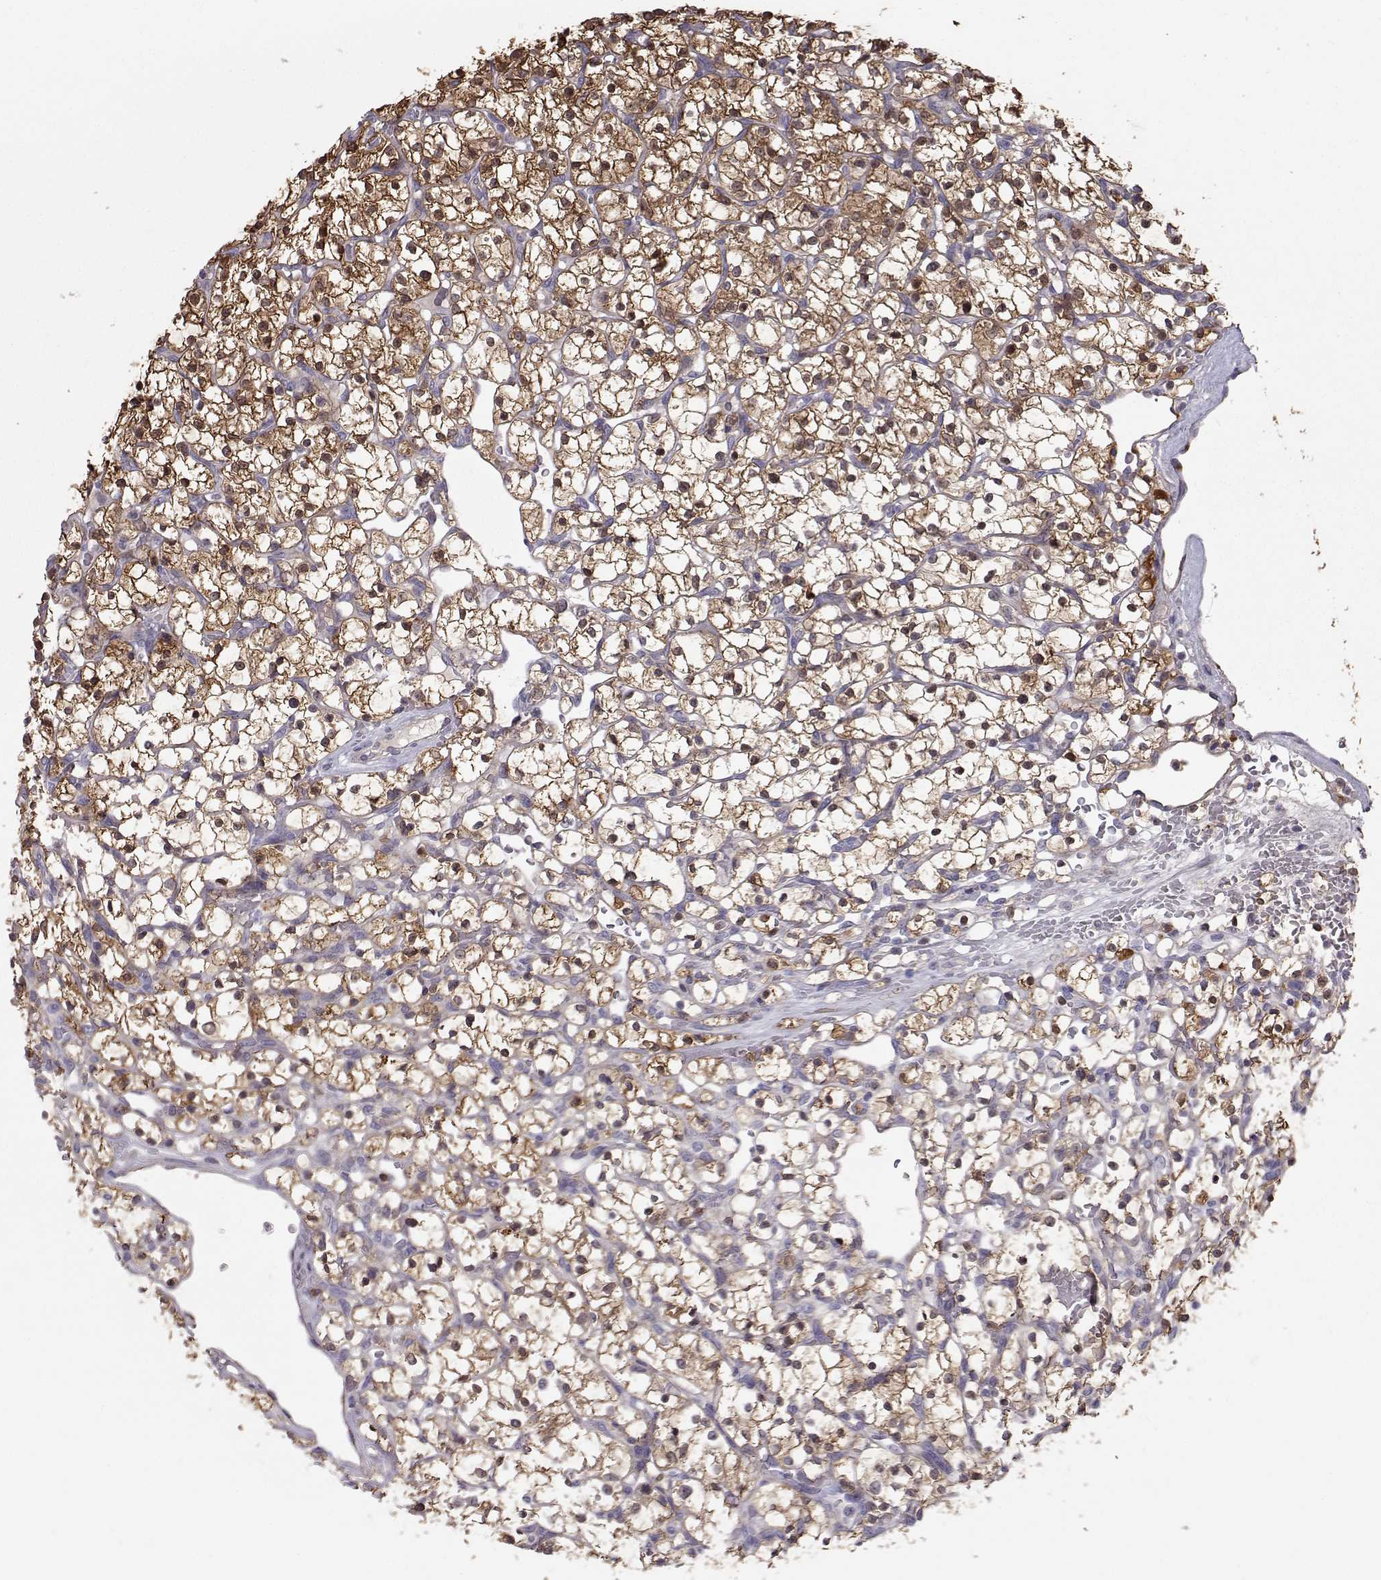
{"staining": {"intensity": "strong", "quantity": "25%-75%", "location": "cytoplasmic/membranous,nuclear"}, "tissue": "renal cancer", "cell_type": "Tumor cells", "image_type": "cancer", "snomed": [{"axis": "morphology", "description": "Adenocarcinoma, NOS"}, {"axis": "topography", "description": "Kidney"}], "caption": "An image of renal cancer (adenocarcinoma) stained for a protein demonstrates strong cytoplasmic/membranous and nuclear brown staining in tumor cells. (DAB IHC with brightfield microscopy, high magnification).", "gene": "NCAM2", "patient": {"sex": "female", "age": 64}}